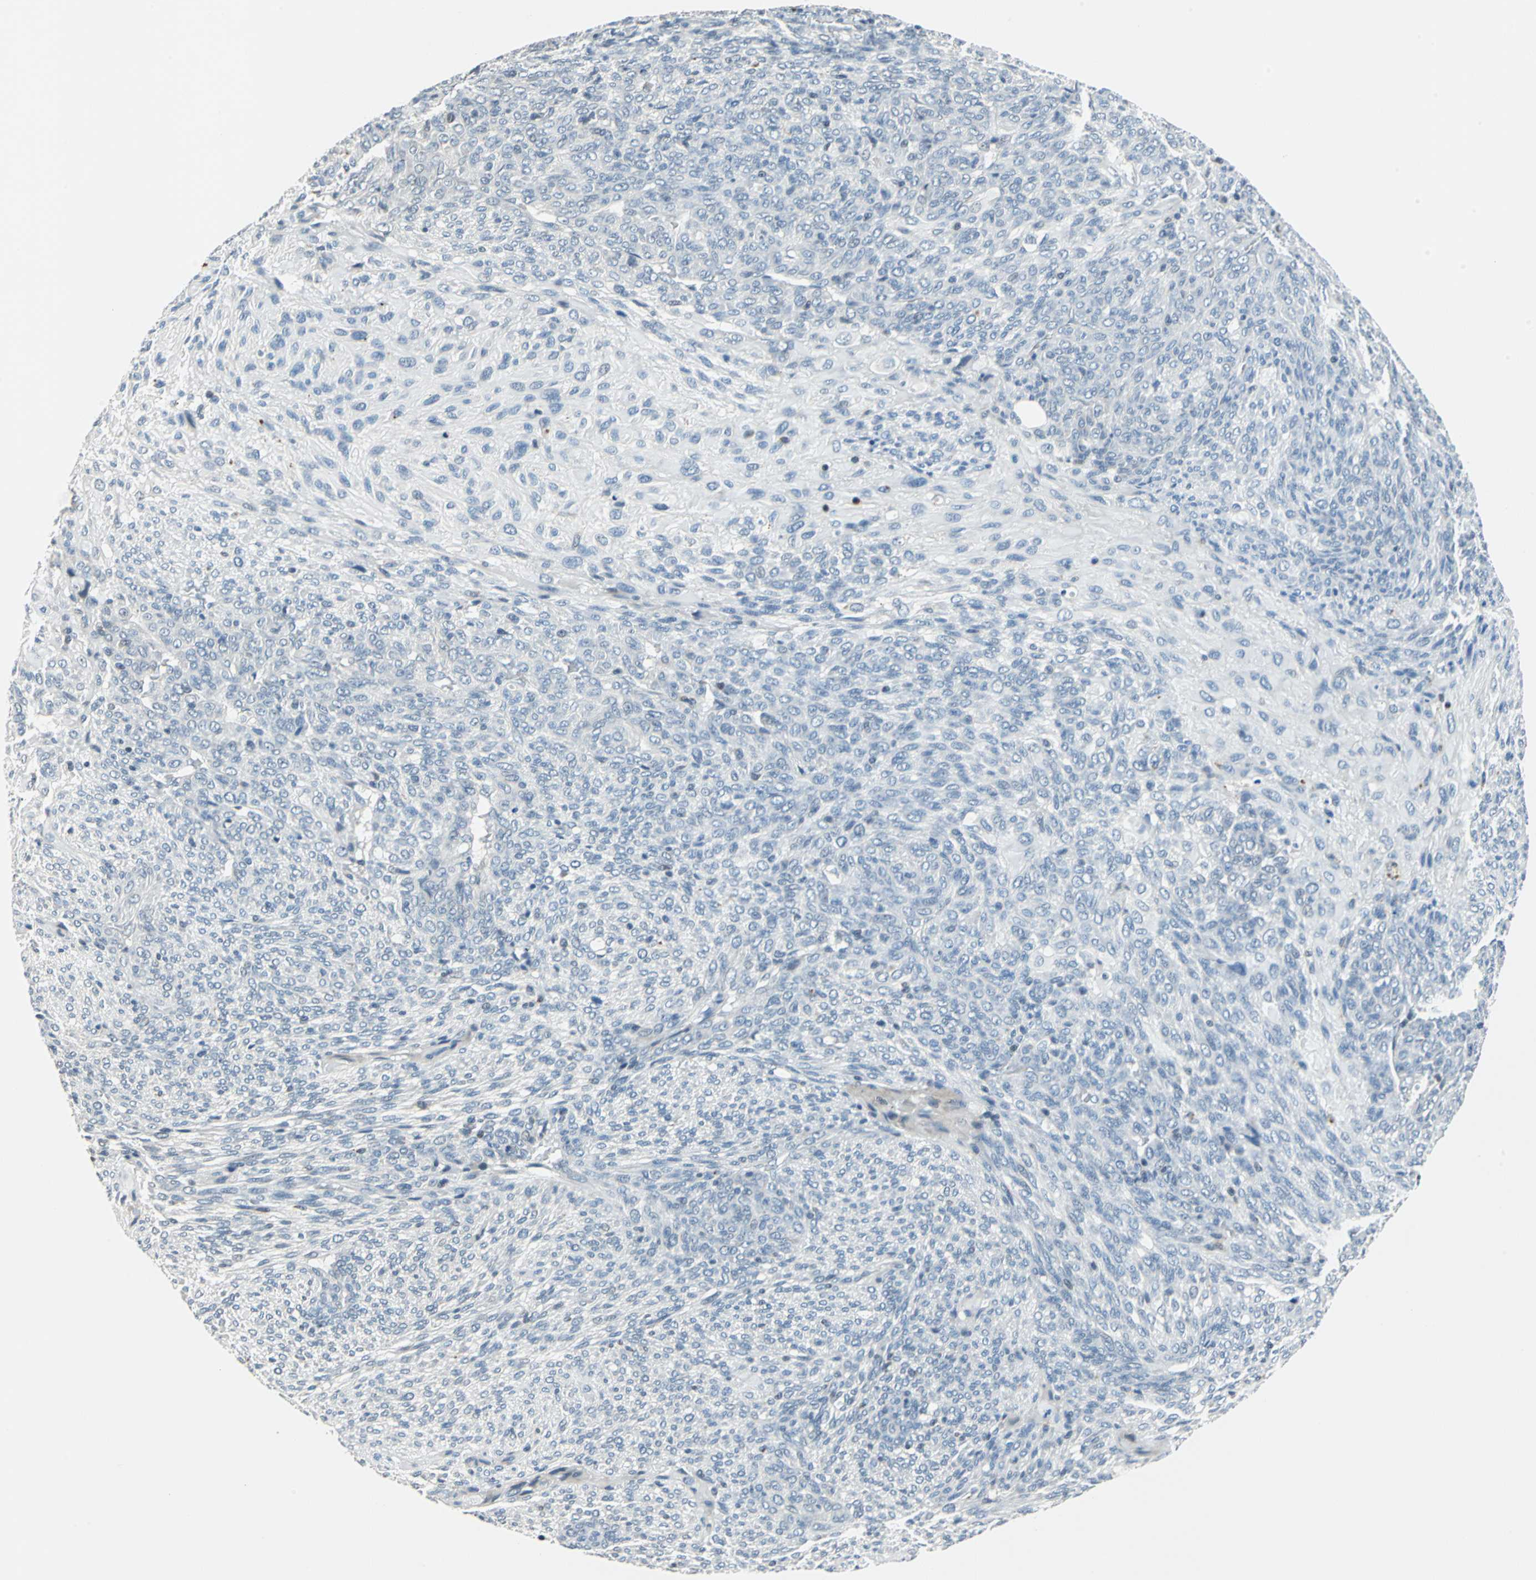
{"staining": {"intensity": "negative", "quantity": "none", "location": "none"}, "tissue": "glioma", "cell_type": "Tumor cells", "image_type": "cancer", "snomed": [{"axis": "morphology", "description": "Glioma, malignant, High grade"}, {"axis": "topography", "description": "Cerebral cortex"}], "caption": "Glioma was stained to show a protein in brown. There is no significant expression in tumor cells. Nuclei are stained in blue.", "gene": "HCFC2", "patient": {"sex": "female", "age": 55}}